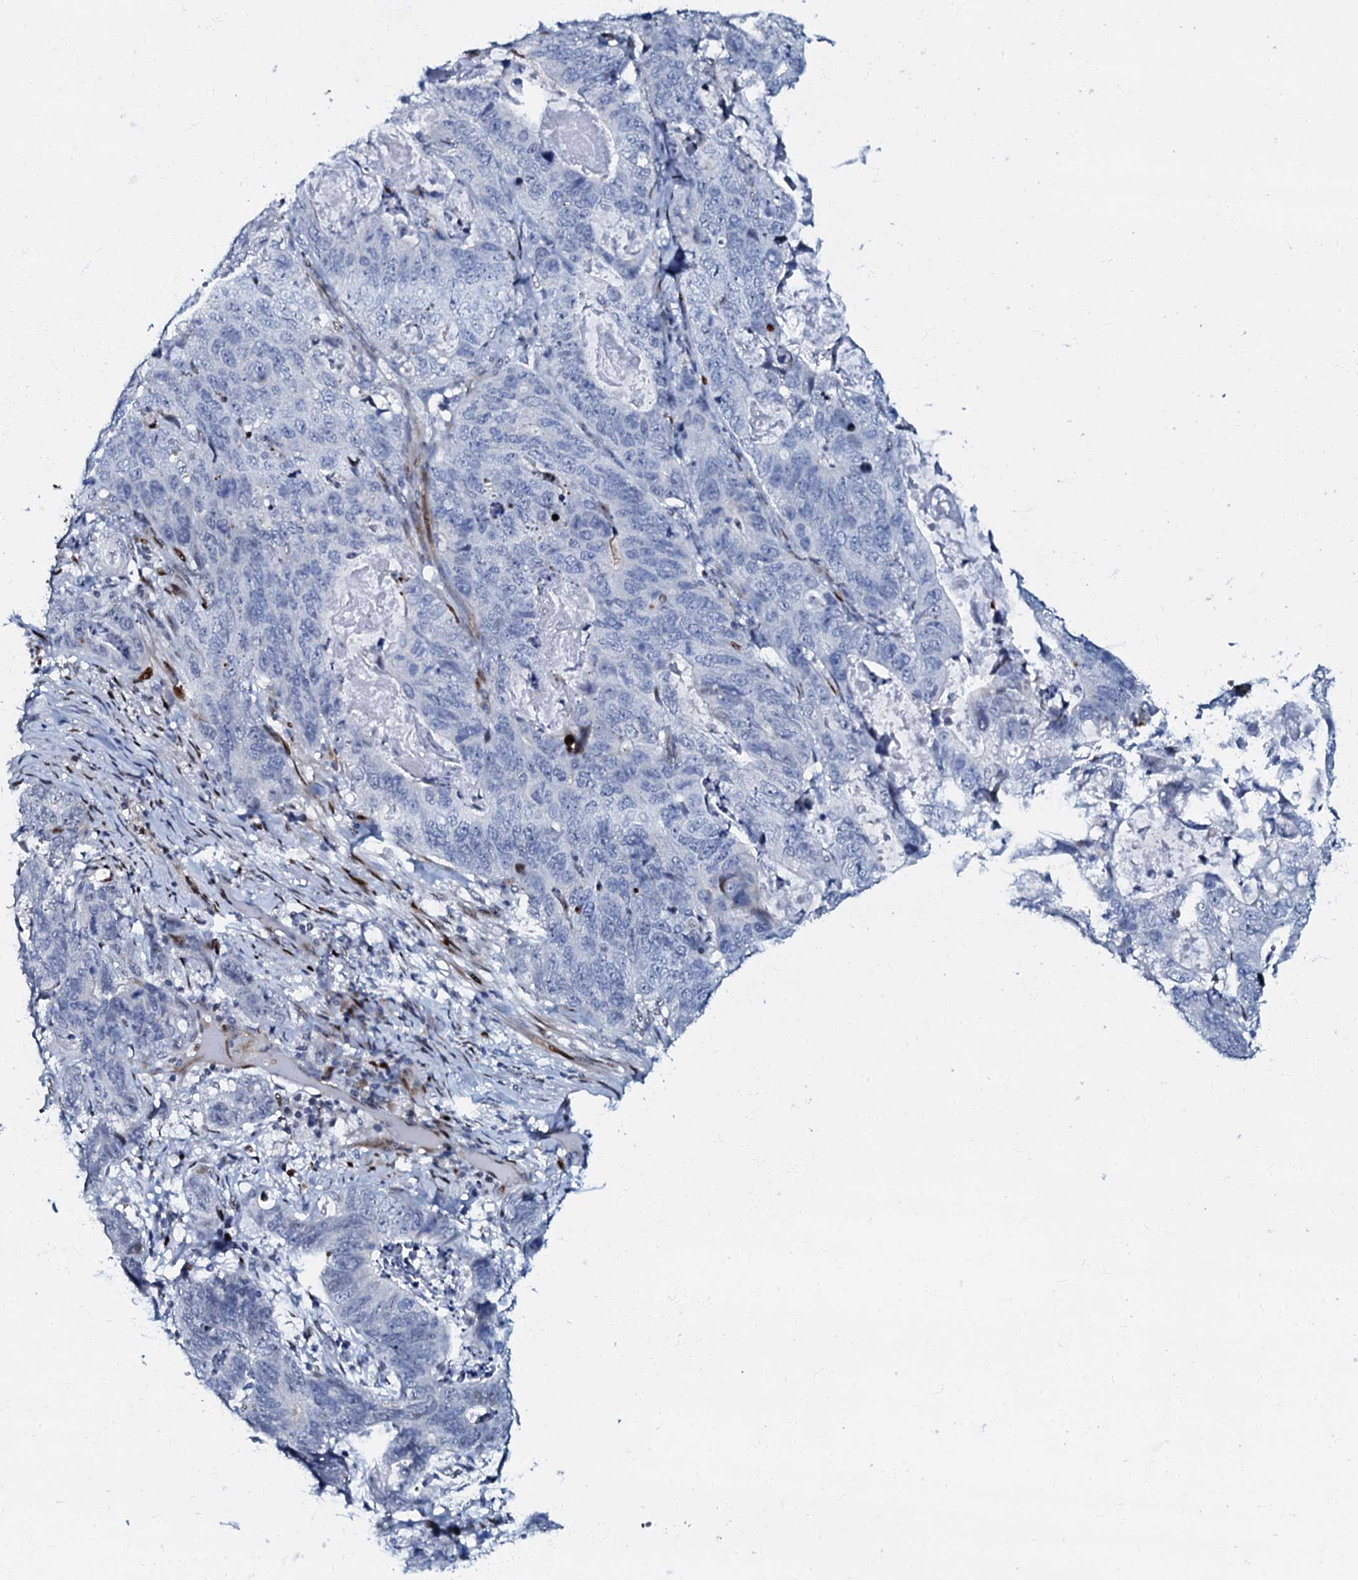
{"staining": {"intensity": "negative", "quantity": "none", "location": "none"}, "tissue": "stomach cancer", "cell_type": "Tumor cells", "image_type": "cancer", "snomed": [{"axis": "morphology", "description": "Normal tissue, NOS"}, {"axis": "morphology", "description": "Adenocarcinoma, NOS"}, {"axis": "topography", "description": "Stomach"}], "caption": "DAB (3,3'-diaminobenzidine) immunohistochemical staining of human stomach adenocarcinoma exhibits no significant positivity in tumor cells. (Stains: DAB IHC with hematoxylin counter stain, Microscopy: brightfield microscopy at high magnification).", "gene": "MFSD5", "patient": {"sex": "female", "age": 89}}